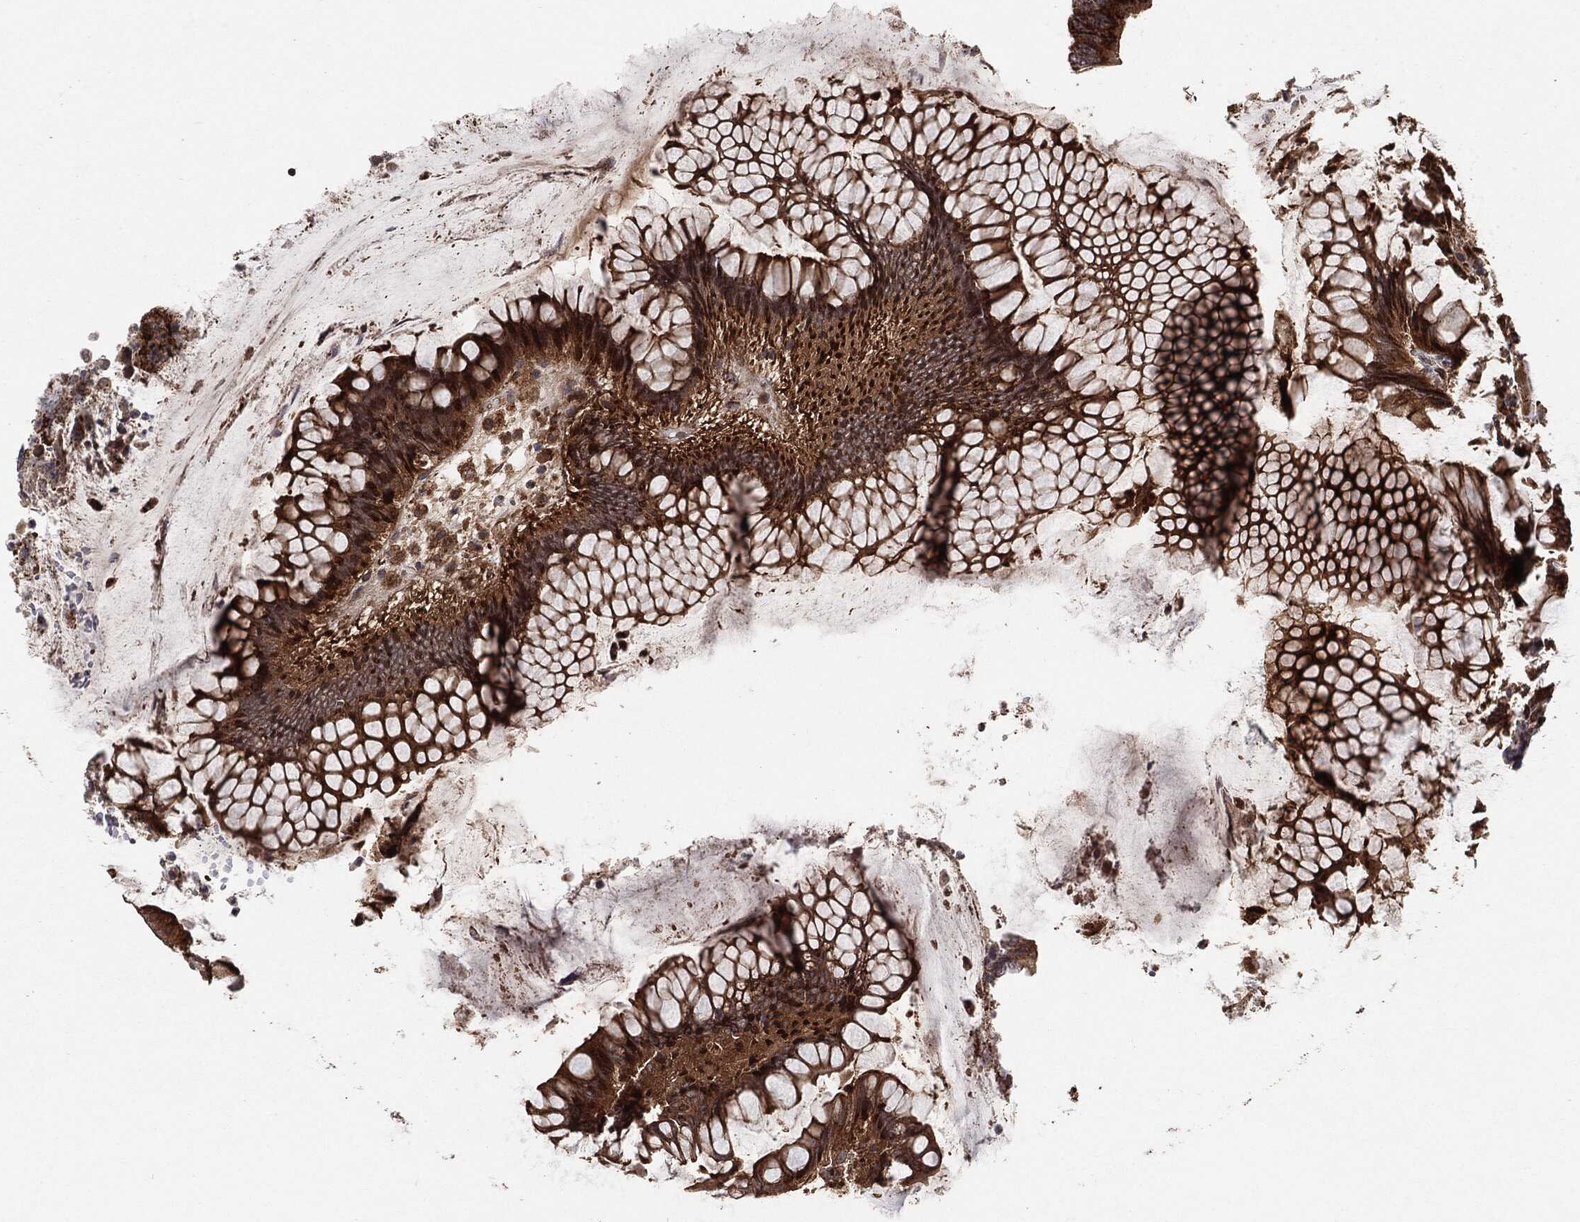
{"staining": {"intensity": "strong", "quantity": ">75%", "location": "cytoplasmic/membranous"}, "tissue": "colorectal cancer", "cell_type": "Tumor cells", "image_type": "cancer", "snomed": [{"axis": "morphology", "description": "Adenocarcinoma, NOS"}, {"axis": "topography", "description": "Colon"}], "caption": "DAB immunohistochemical staining of human adenocarcinoma (colorectal) displays strong cytoplasmic/membranous protein positivity in approximately >75% of tumor cells.", "gene": "BCAR1", "patient": {"sex": "female", "age": 67}}